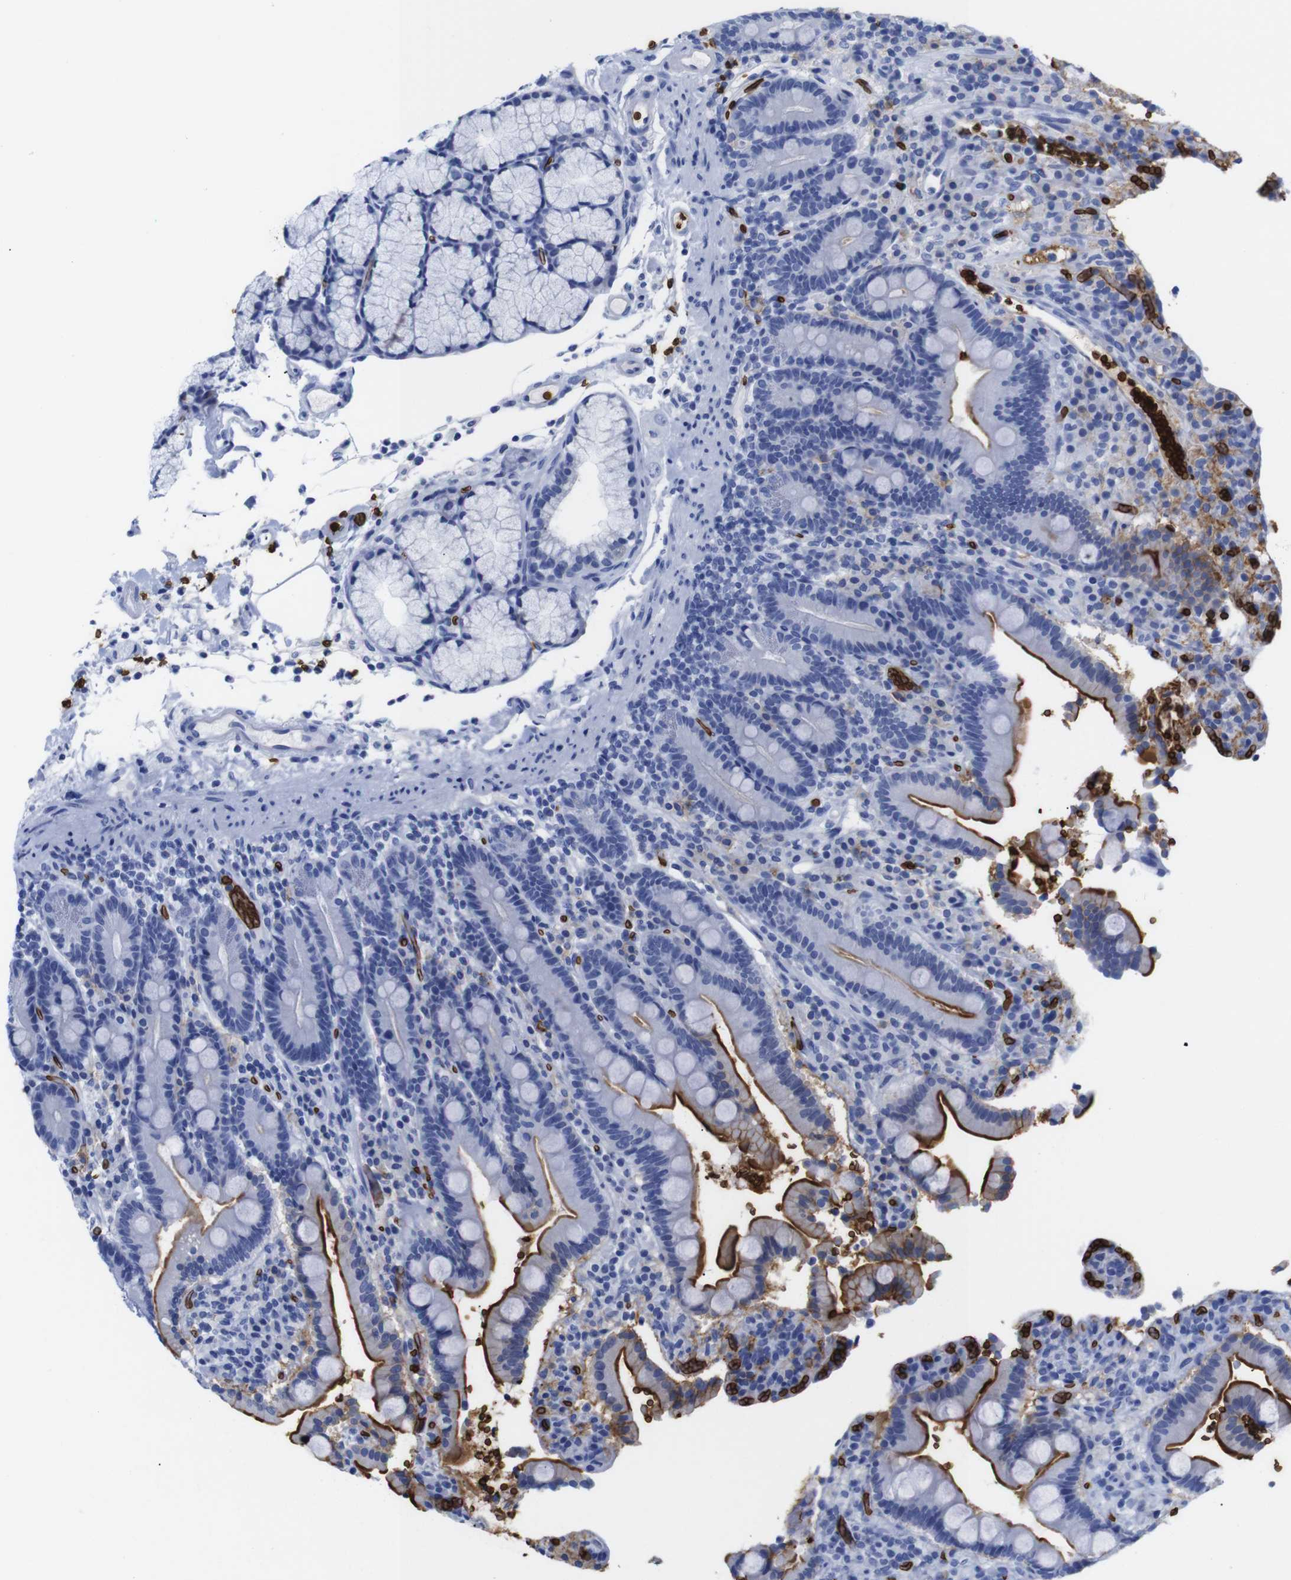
{"staining": {"intensity": "strong", "quantity": "25%-75%", "location": "cytoplasmic/membranous"}, "tissue": "duodenum", "cell_type": "Glandular cells", "image_type": "normal", "snomed": [{"axis": "morphology", "description": "Normal tissue, NOS"}, {"axis": "topography", "description": "Small intestine, NOS"}], "caption": "Glandular cells exhibit high levels of strong cytoplasmic/membranous expression in about 25%-75% of cells in unremarkable duodenum.", "gene": "S1PR2", "patient": {"sex": "female", "age": 71}}